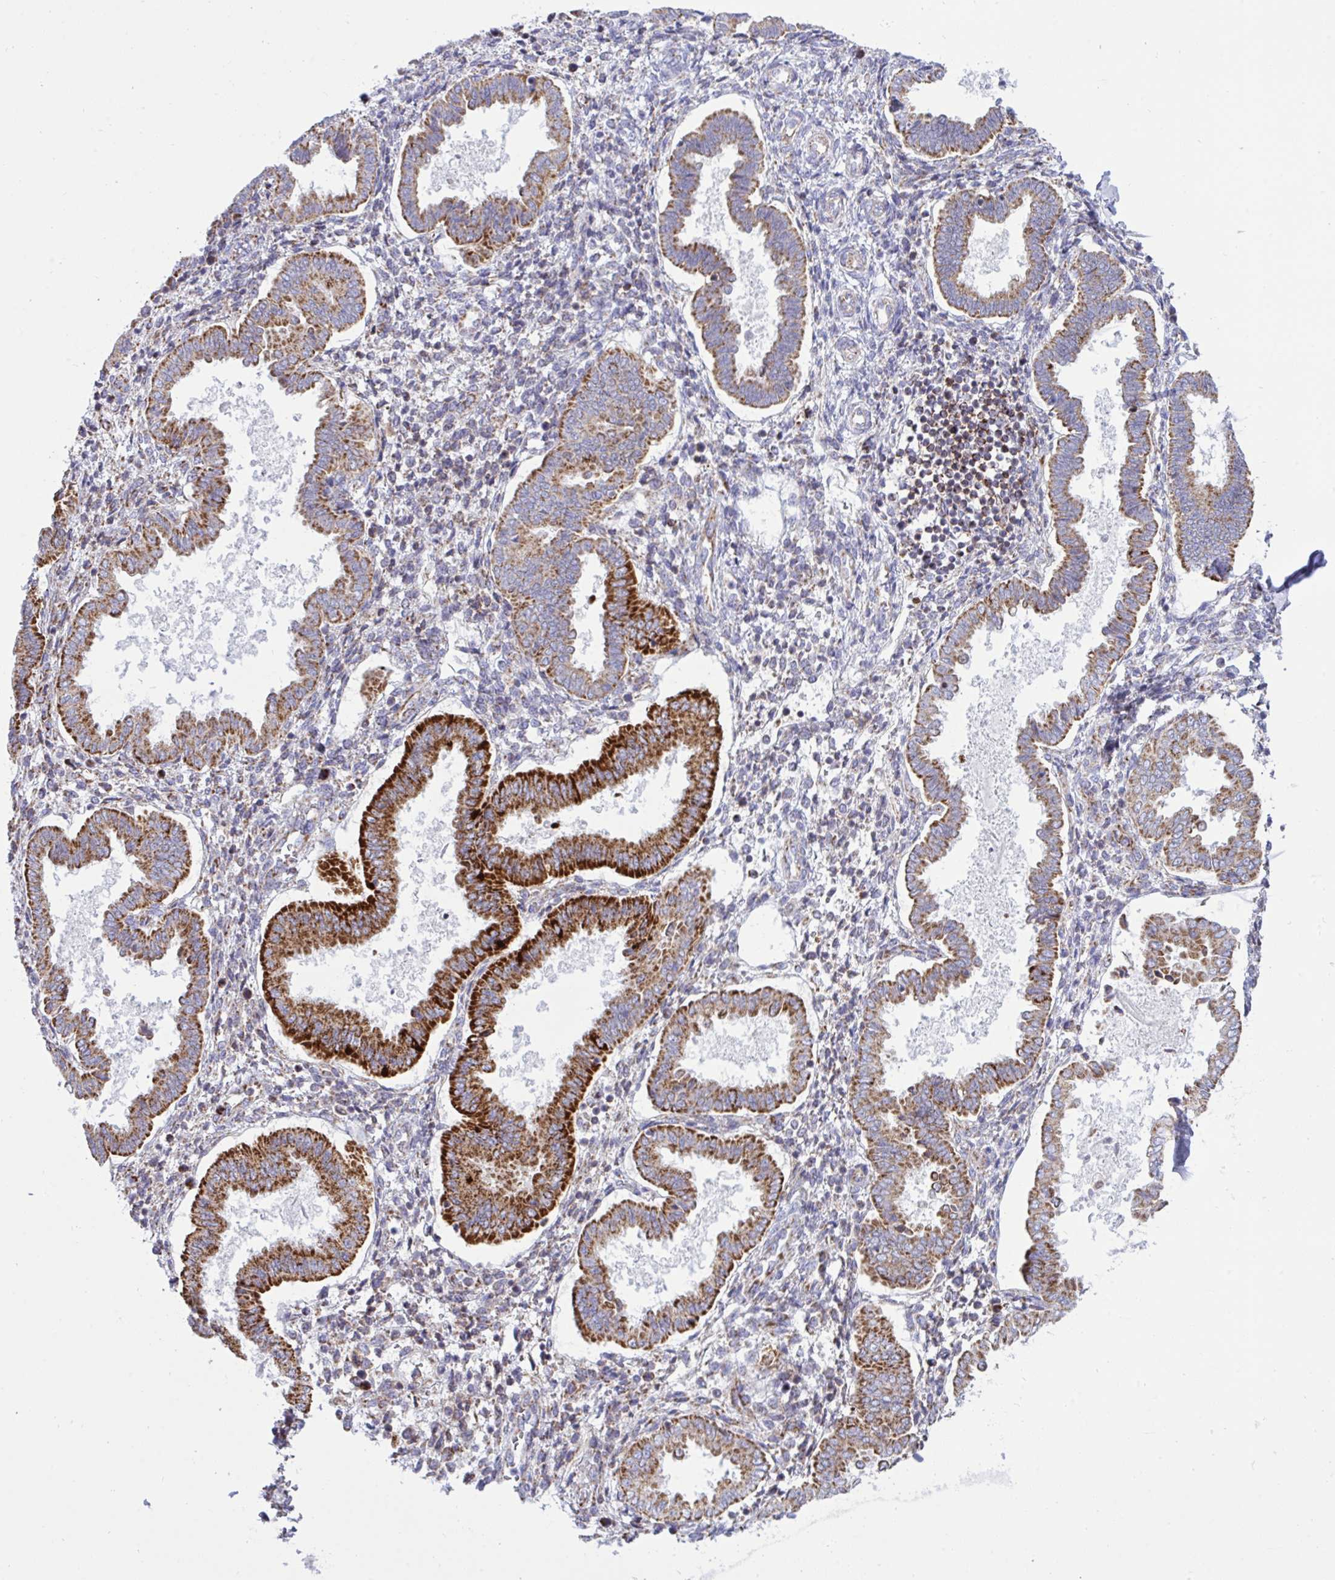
{"staining": {"intensity": "weak", "quantity": "<25%", "location": "cytoplasmic/membranous"}, "tissue": "endometrium", "cell_type": "Cells in endometrial stroma", "image_type": "normal", "snomed": [{"axis": "morphology", "description": "Normal tissue, NOS"}, {"axis": "topography", "description": "Endometrium"}], "caption": "Immunohistochemistry of normal endometrium shows no staining in cells in endometrial stroma. (Immunohistochemistry, brightfield microscopy, high magnification).", "gene": "HSPE1", "patient": {"sex": "female", "age": 24}}